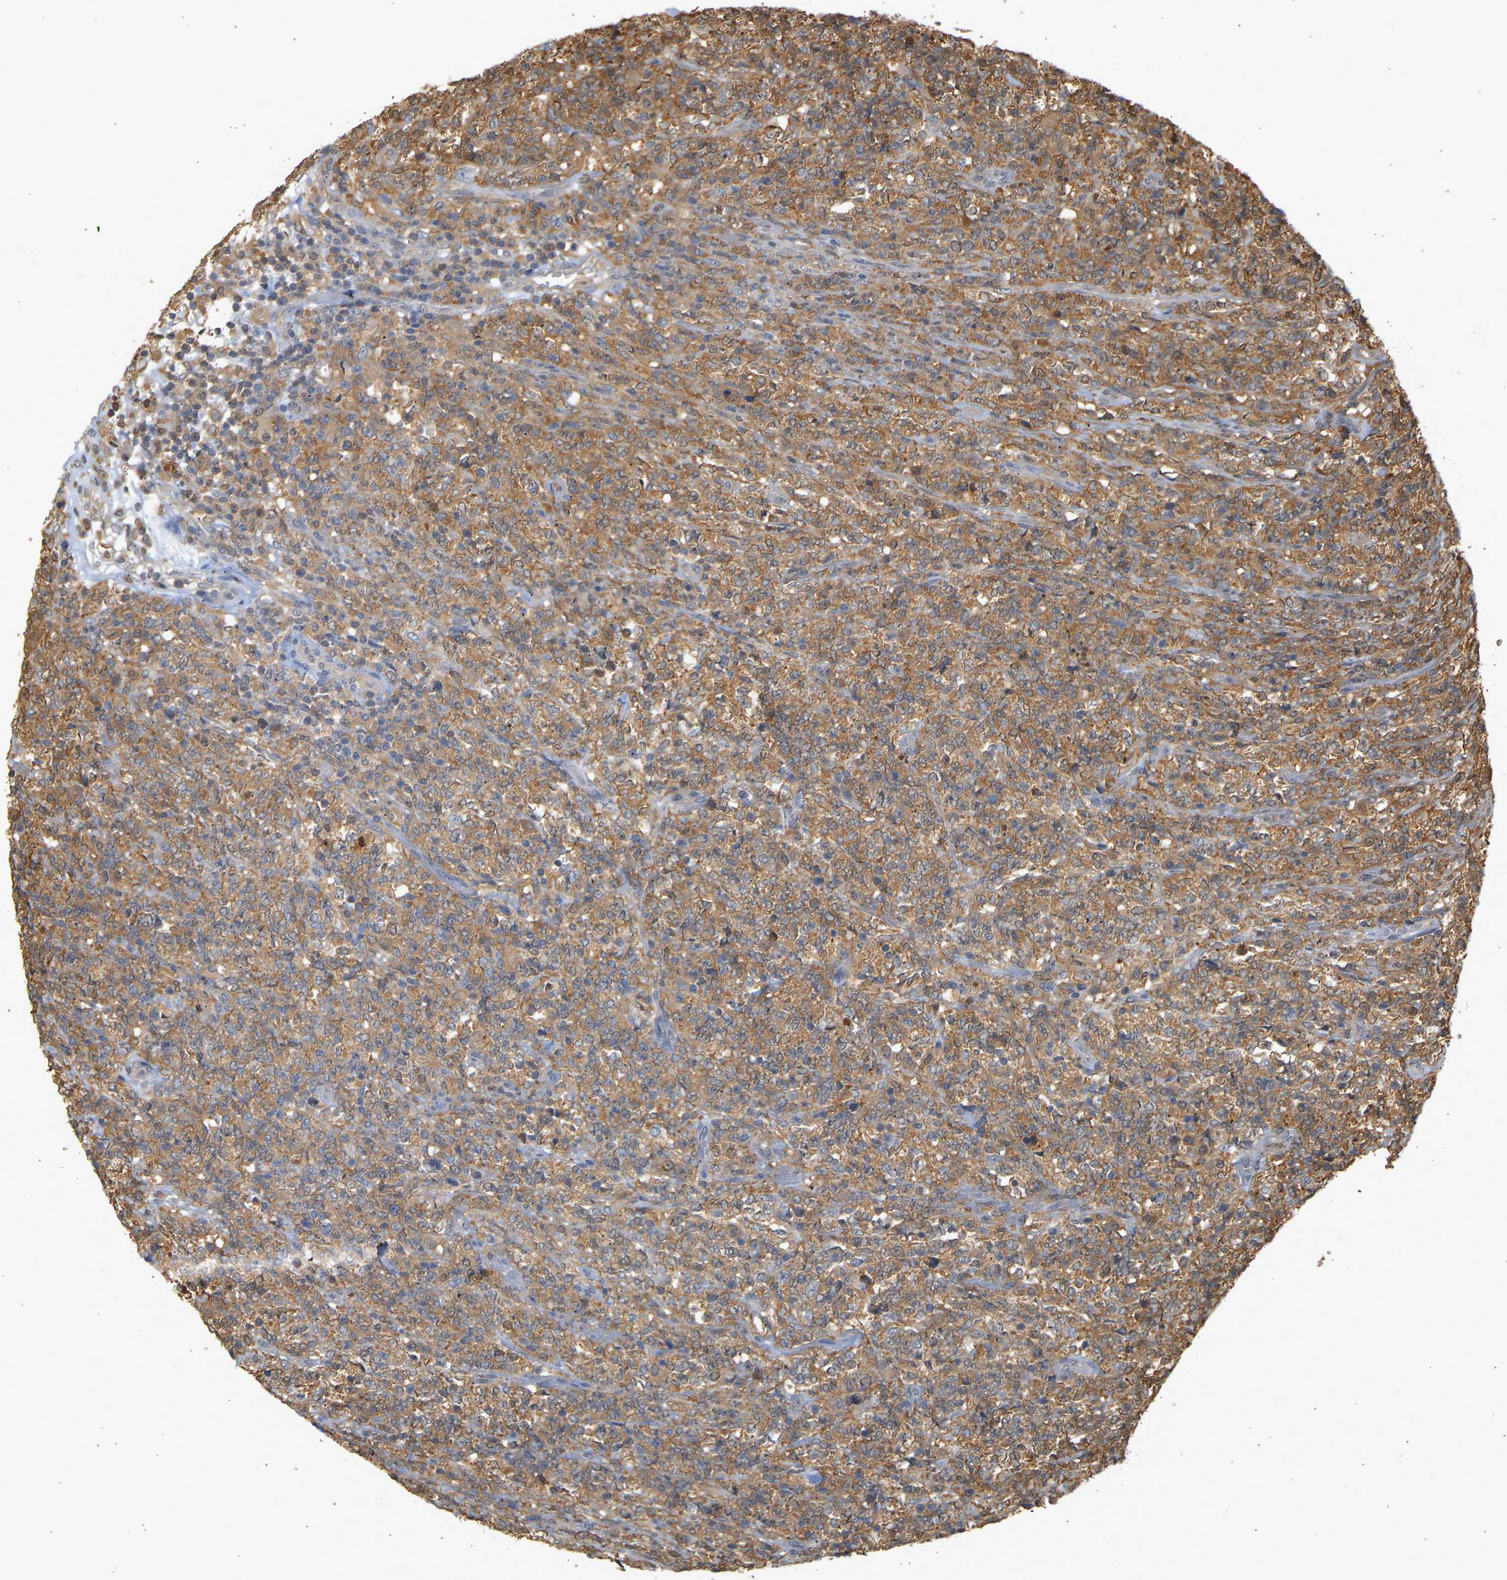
{"staining": {"intensity": "moderate", "quantity": ">75%", "location": "cytoplasmic/membranous"}, "tissue": "lymphoma", "cell_type": "Tumor cells", "image_type": "cancer", "snomed": [{"axis": "morphology", "description": "Malignant lymphoma, non-Hodgkin's type, High grade"}, {"axis": "topography", "description": "Soft tissue"}], "caption": "Protein positivity by immunohistochemistry exhibits moderate cytoplasmic/membranous positivity in approximately >75% of tumor cells in high-grade malignant lymphoma, non-Hodgkin's type.", "gene": "ENO1", "patient": {"sex": "male", "age": 18}}